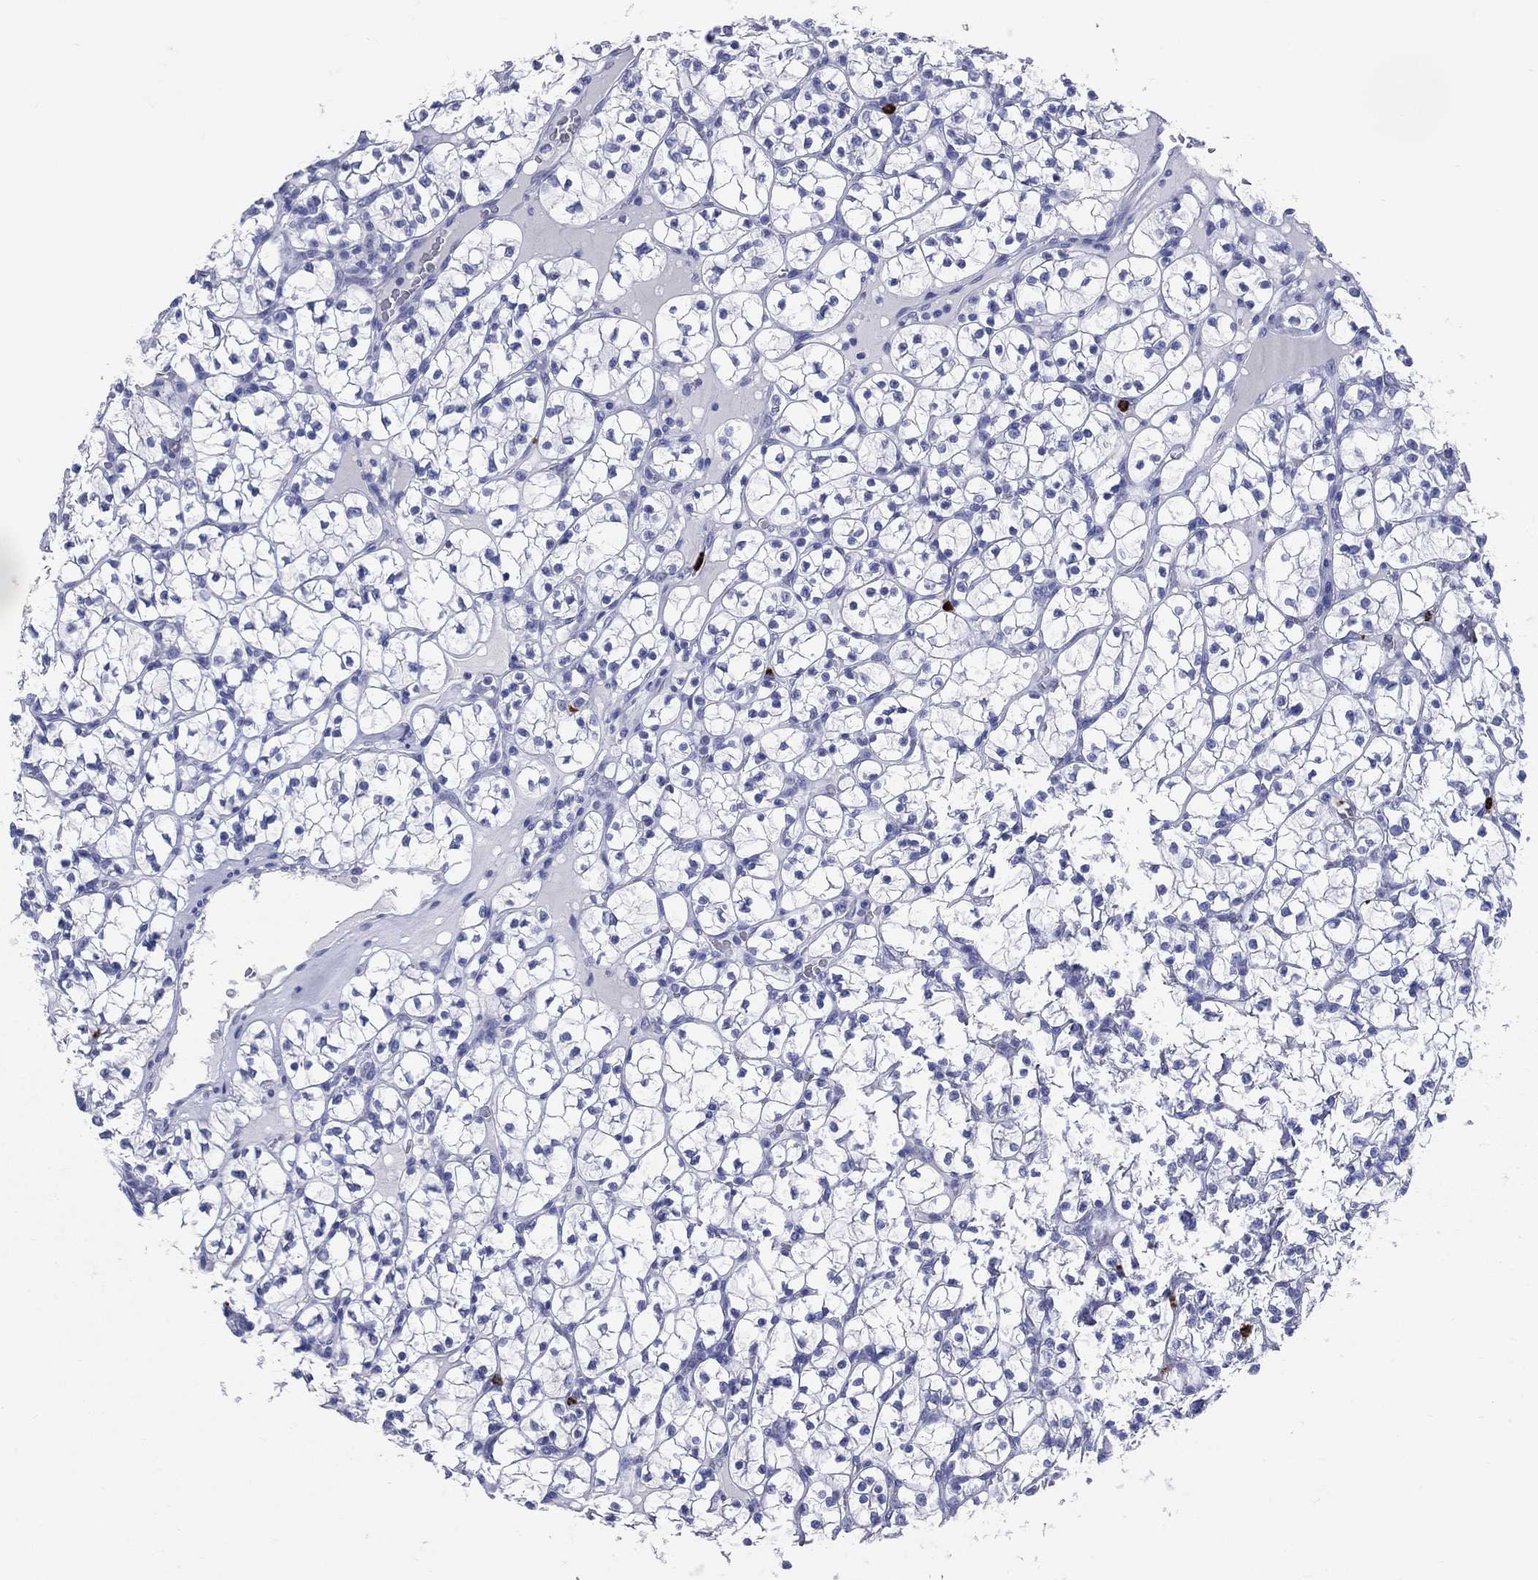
{"staining": {"intensity": "negative", "quantity": "none", "location": "none"}, "tissue": "renal cancer", "cell_type": "Tumor cells", "image_type": "cancer", "snomed": [{"axis": "morphology", "description": "Adenocarcinoma, NOS"}, {"axis": "topography", "description": "Kidney"}], "caption": "DAB (3,3'-diaminobenzidine) immunohistochemical staining of human renal adenocarcinoma exhibits no significant positivity in tumor cells.", "gene": "PGLYRP1", "patient": {"sex": "female", "age": 89}}